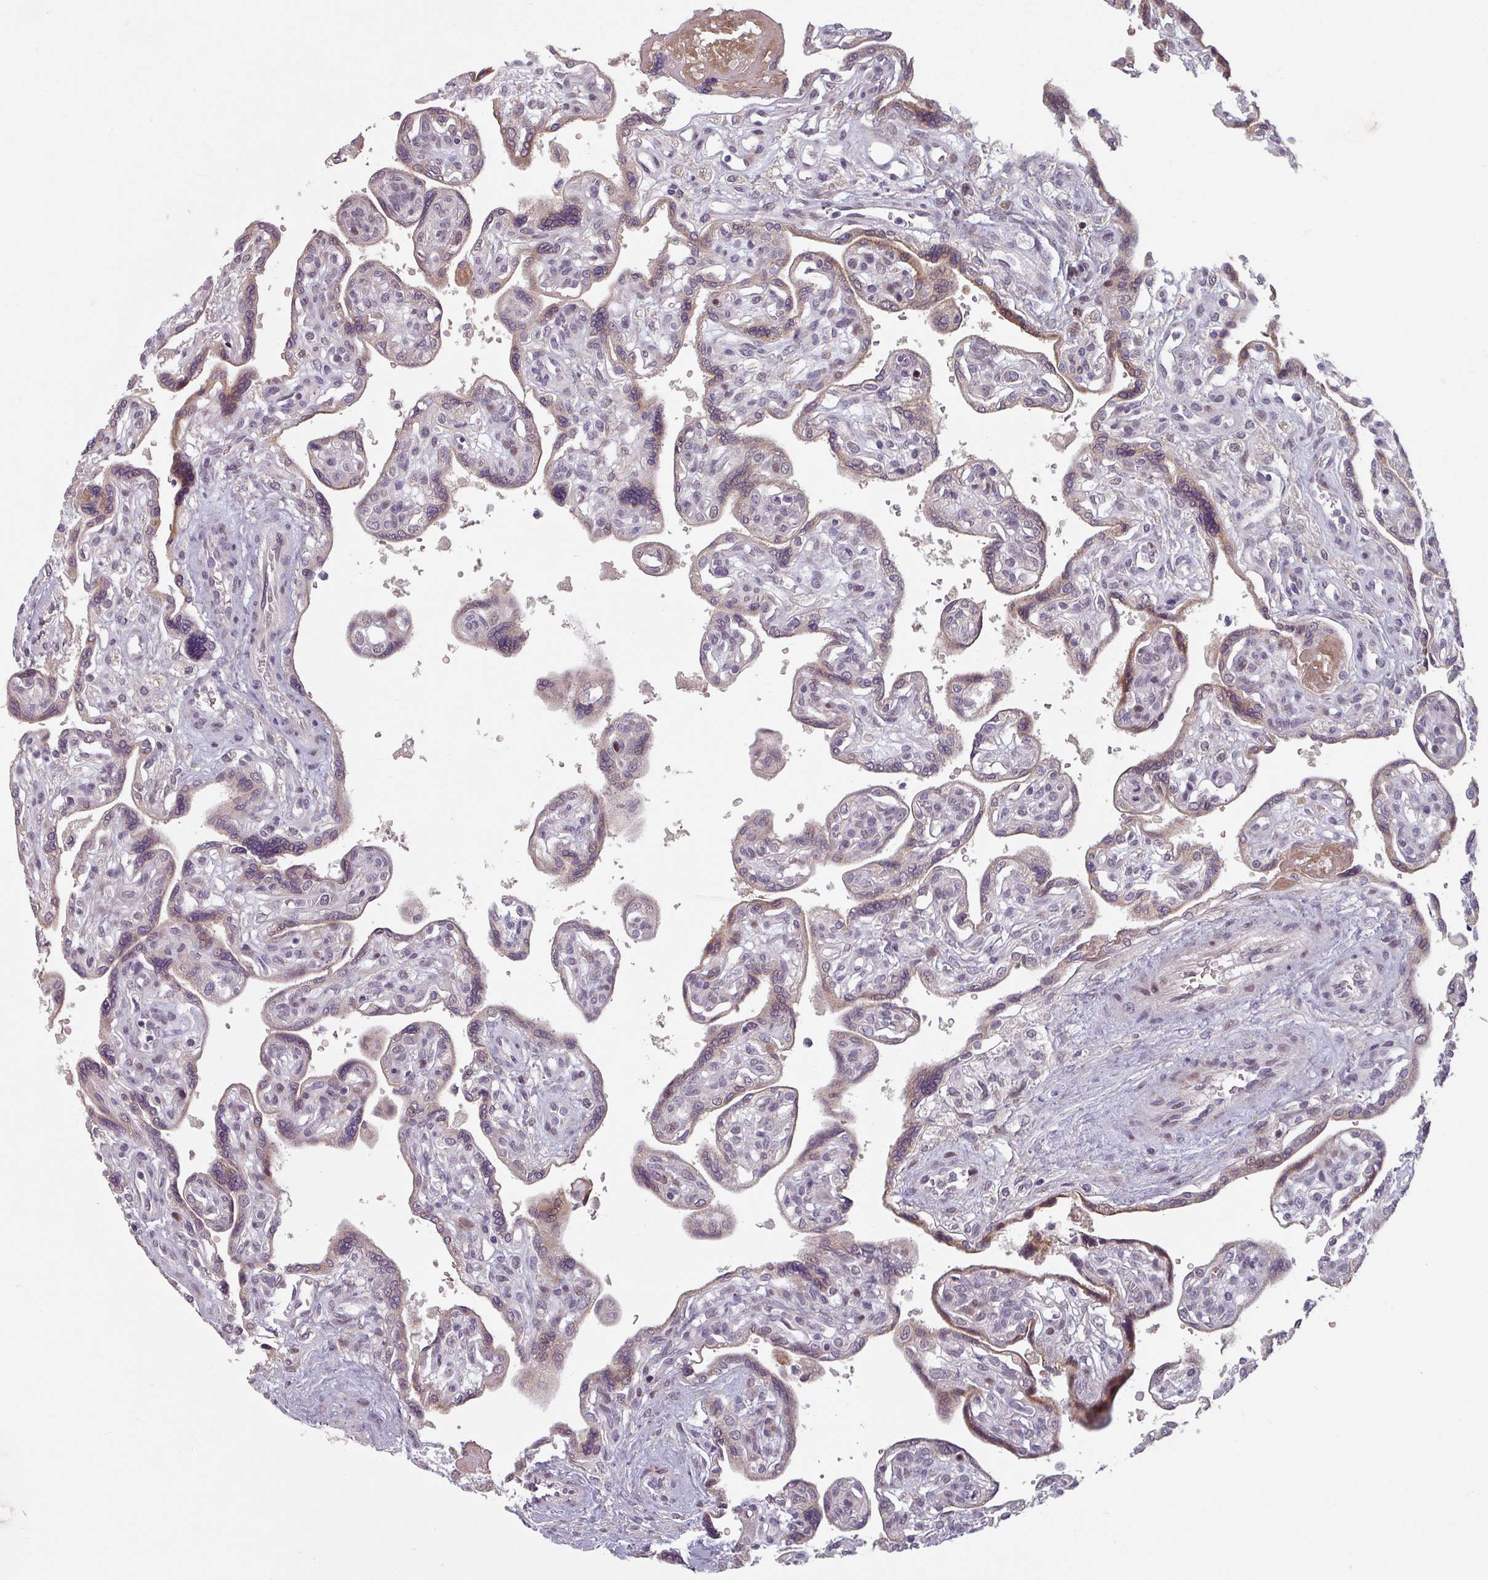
{"staining": {"intensity": "weak", "quantity": "<25%", "location": "cytoplasmic/membranous"}, "tissue": "placenta", "cell_type": "Trophoblastic cells", "image_type": "normal", "snomed": [{"axis": "morphology", "description": "Normal tissue, NOS"}, {"axis": "topography", "description": "Placenta"}], "caption": "Trophoblastic cells are negative for brown protein staining in normal placenta. (DAB immunohistochemistry (IHC), high magnification).", "gene": "CYB5RL", "patient": {"sex": "female", "age": 39}}